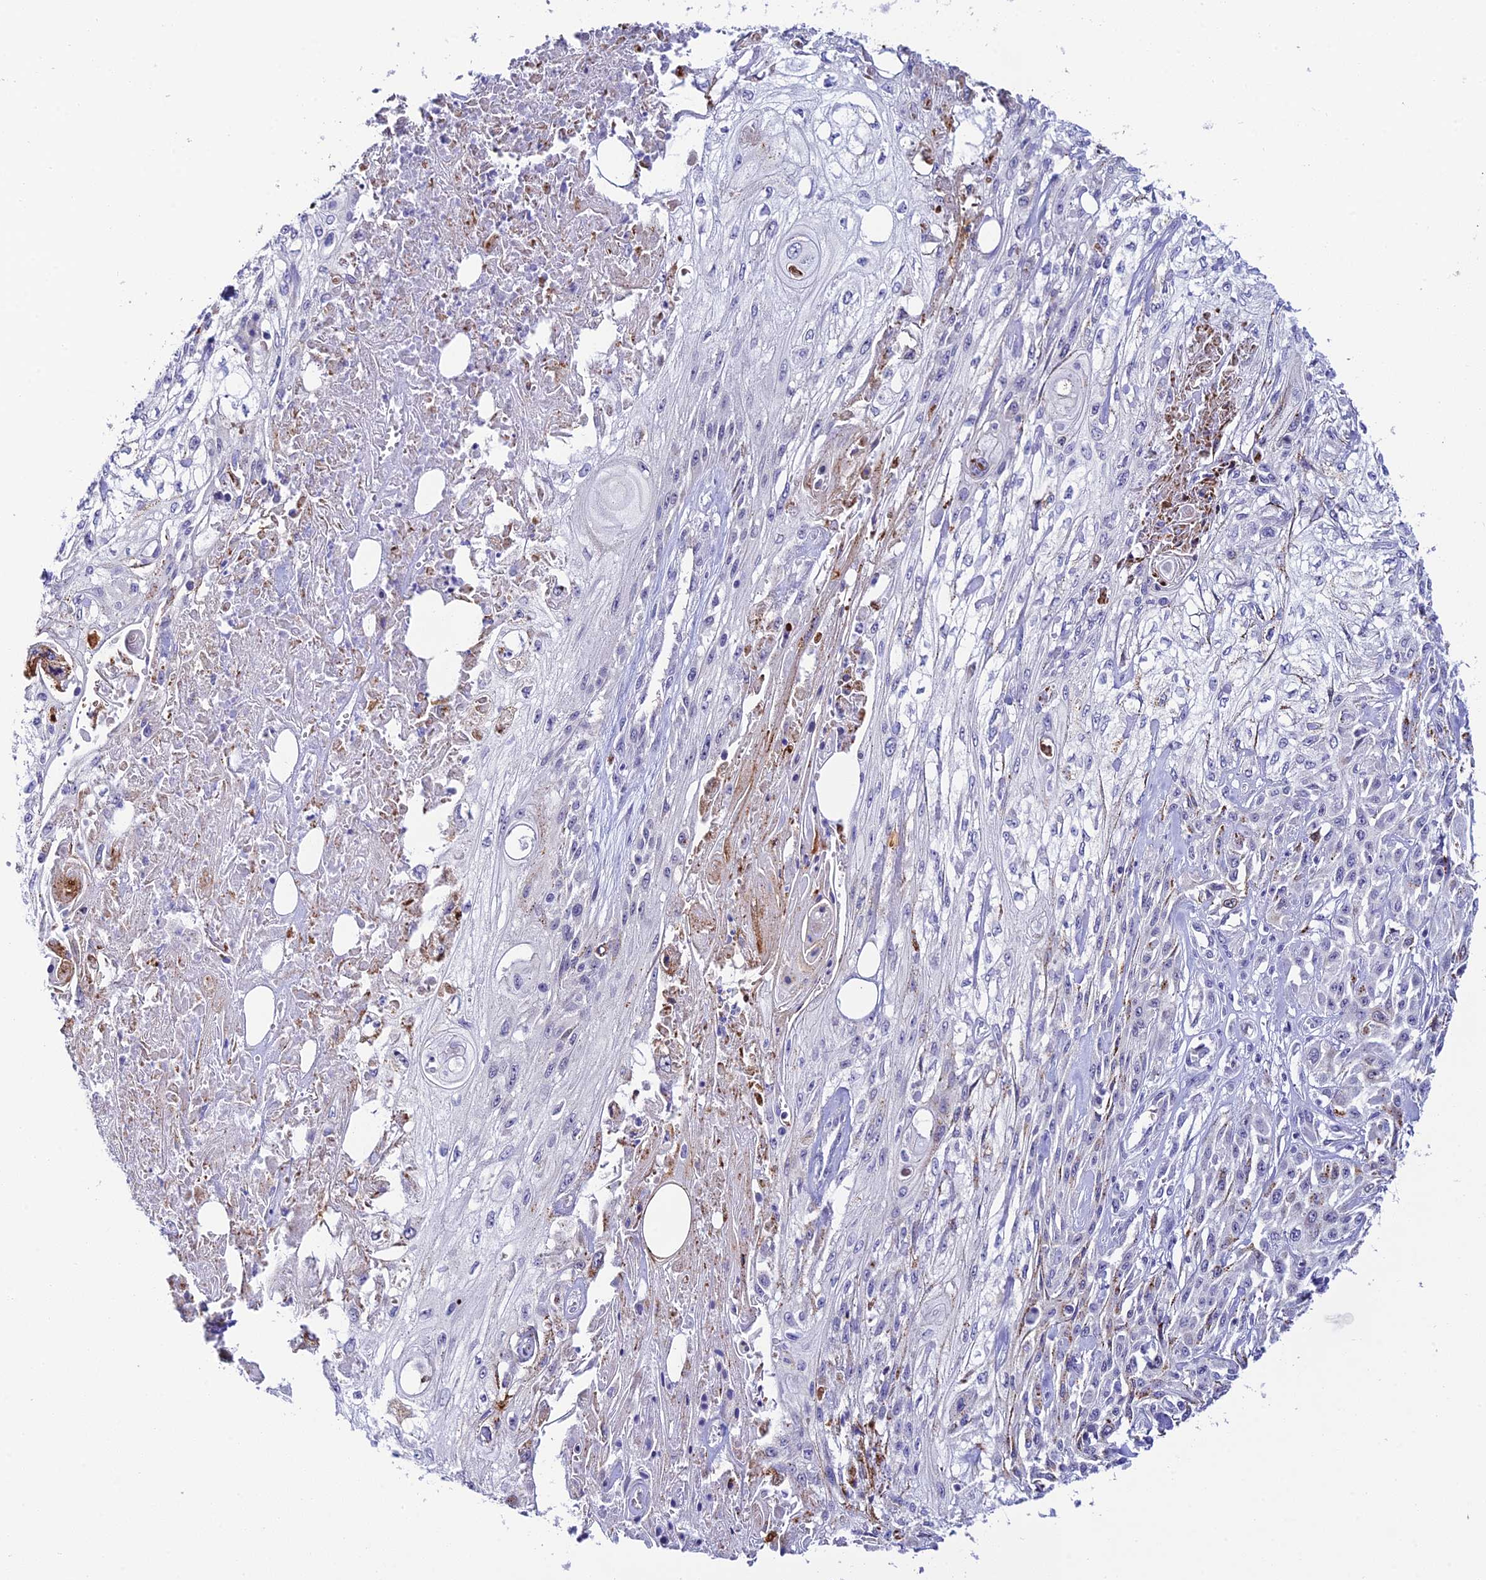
{"staining": {"intensity": "negative", "quantity": "none", "location": "none"}, "tissue": "skin cancer", "cell_type": "Tumor cells", "image_type": "cancer", "snomed": [{"axis": "morphology", "description": "Squamous cell carcinoma, NOS"}, {"axis": "morphology", "description": "Squamous cell carcinoma, metastatic, NOS"}, {"axis": "topography", "description": "Skin"}, {"axis": "topography", "description": "Lymph node"}], "caption": "Human skin metastatic squamous cell carcinoma stained for a protein using IHC exhibits no staining in tumor cells.", "gene": "RASGEF1B", "patient": {"sex": "male", "age": 75}}